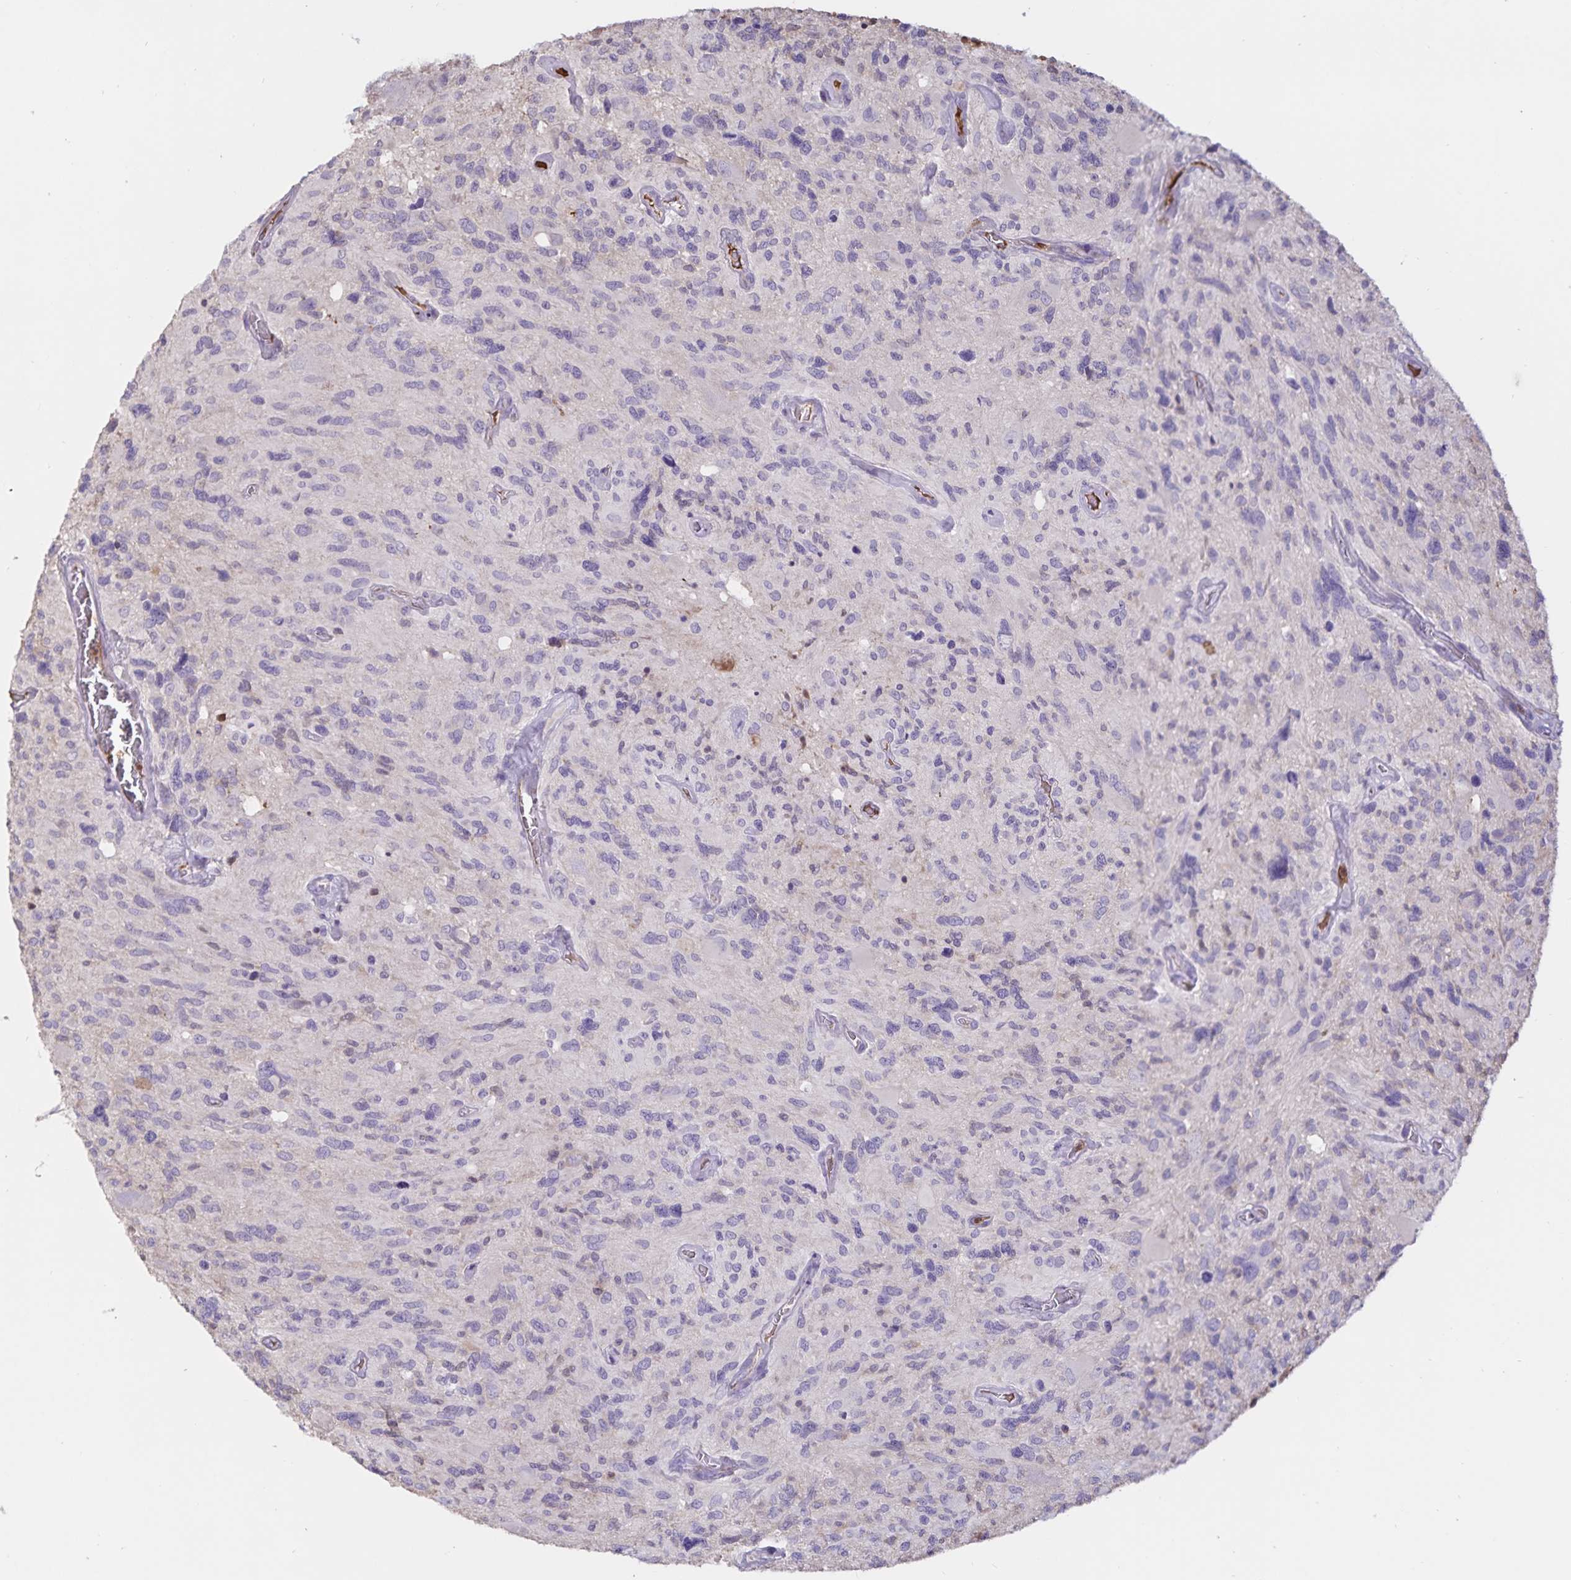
{"staining": {"intensity": "negative", "quantity": "none", "location": "none"}, "tissue": "glioma", "cell_type": "Tumor cells", "image_type": "cancer", "snomed": [{"axis": "morphology", "description": "Glioma, malignant, High grade"}, {"axis": "topography", "description": "Brain"}], "caption": "Human malignant high-grade glioma stained for a protein using immunohistochemistry exhibits no positivity in tumor cells.", "gene": "FGG", "patient": {"sex": "male", "age": 49}}